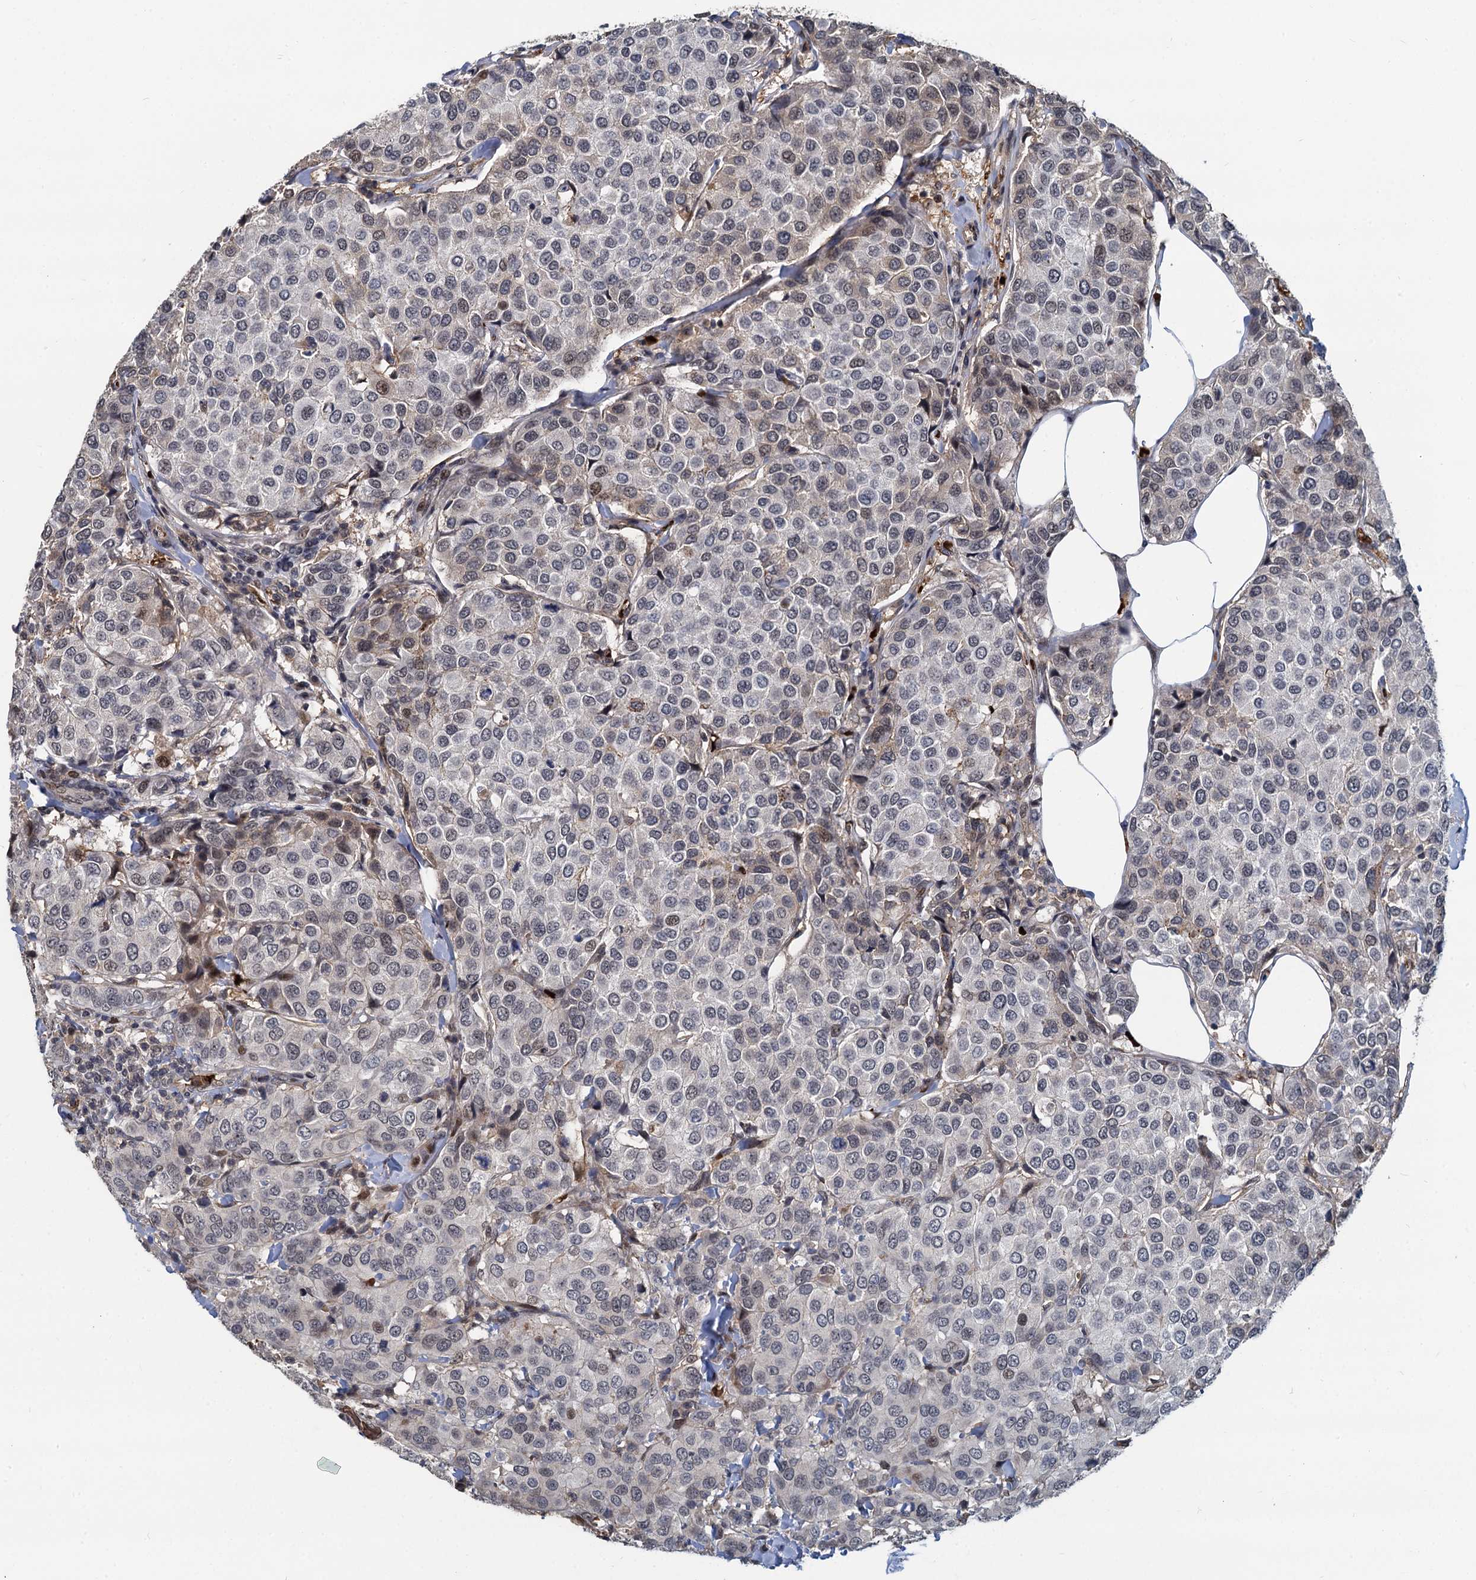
{"staining": {"intensity": "weak", "quantity": "<25%", "location": "nuclear"}, "tissue": "breast cancer", "cell_type": "Tumor cells", "image_type": "cancer", "snomed": [{"axis": "morphology", "description": "Duct carcinoma"}, {"axis": "topography", "description": "Breast"}], "caption": "Immunohistochemical staining of human breast cancer displays no significant staining in tumor cells.", "gene": "FANCI", "patient": {"sex": "female", "age": 55}}